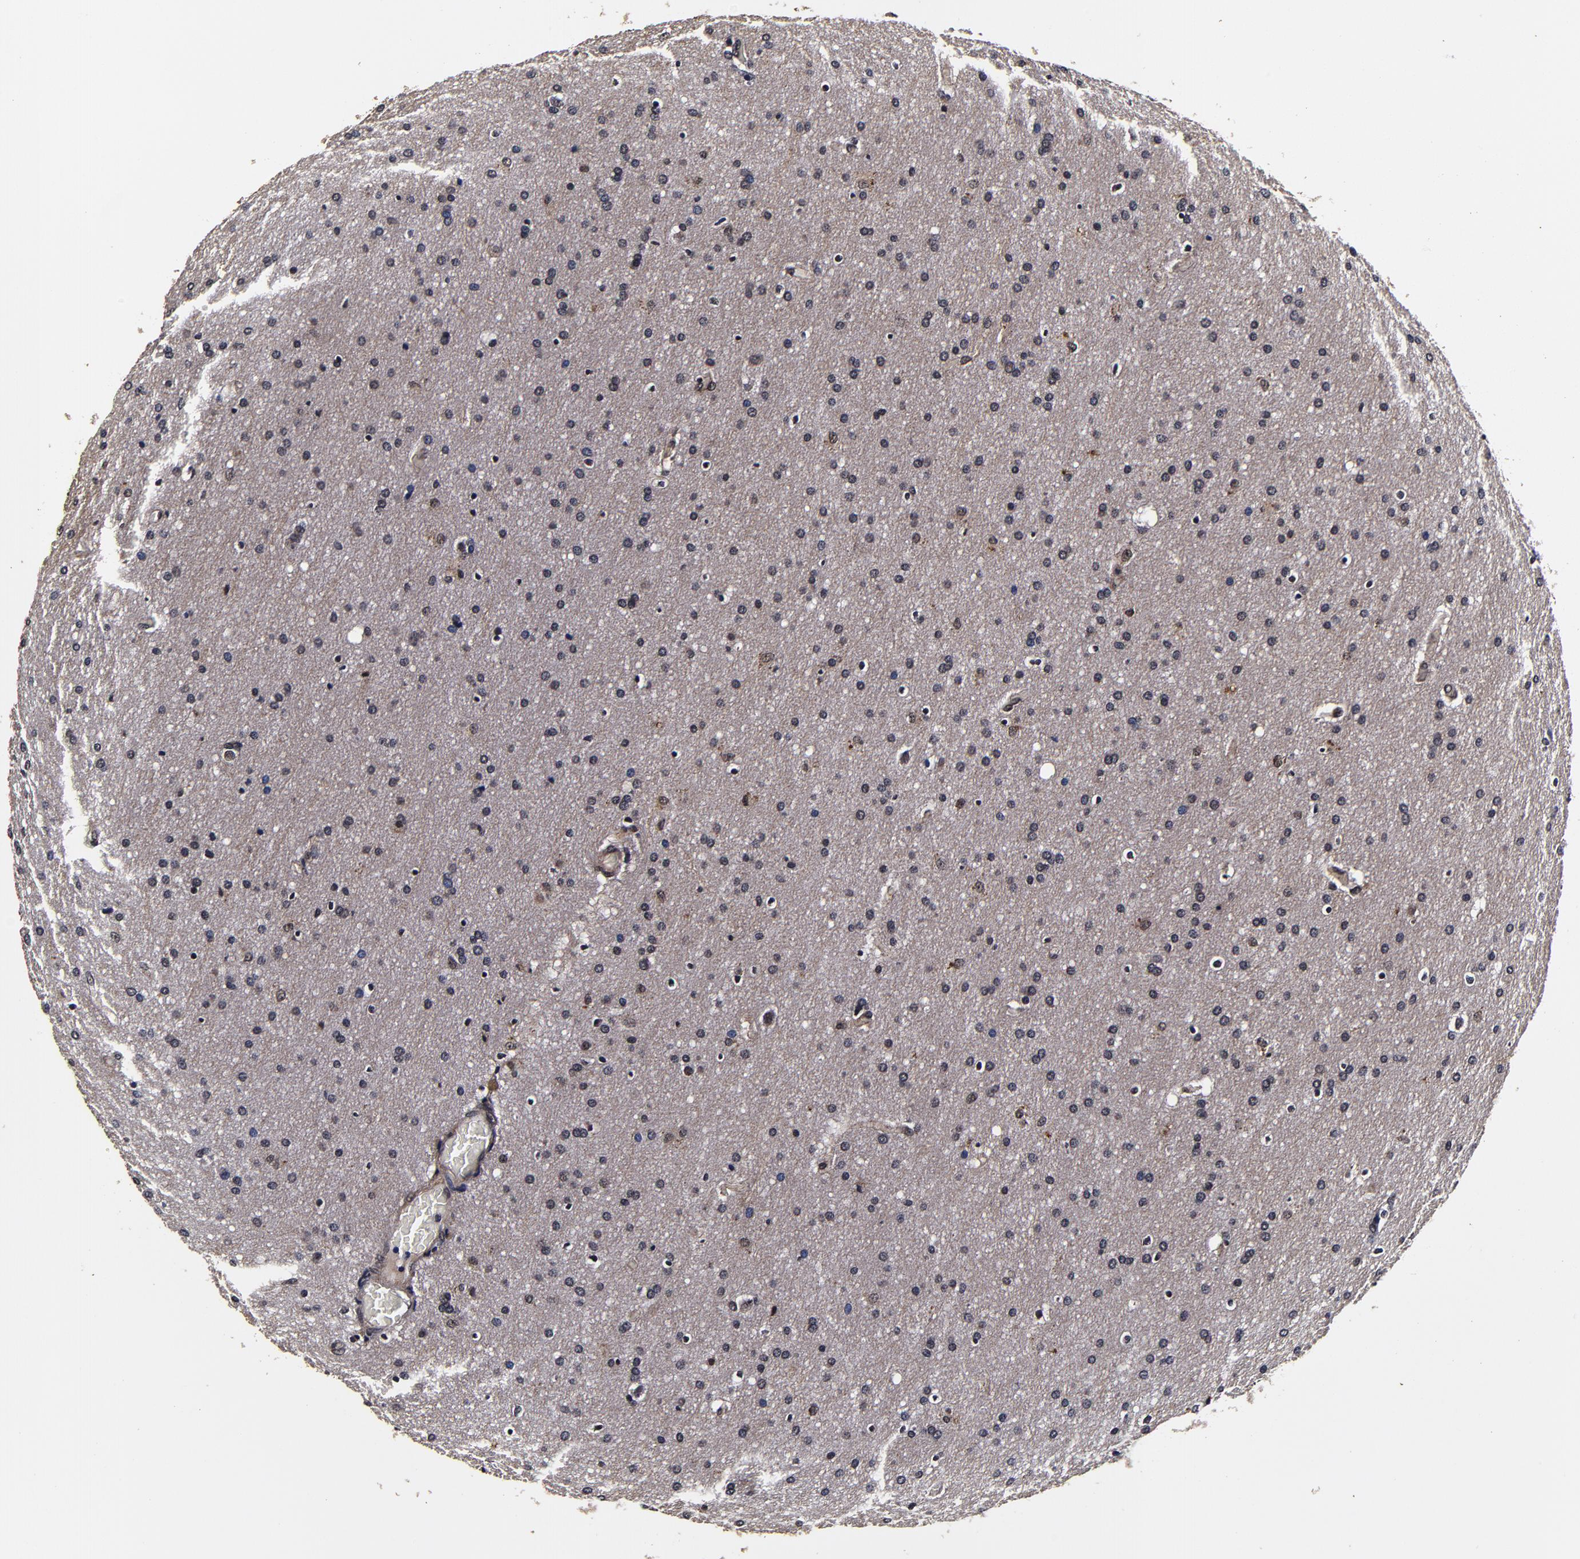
{"staining": {"intensity": "weak", "quantity": "<25%", "location": "cytoplasmic/membranous"}, "tissue": "glioma", "cell_type": "Tumor cells", "image_type": "cancer", "snomed": [{"axis": "morphology", "description": "Glioma, malignant, Low grade"}, {"axis": "topography", "description": "Brain"}], "caption": "Tumor cells are negative for protein expression in human glioma.", "gene": "MMP15", "patient": {"sex": "female", "age": 32}}